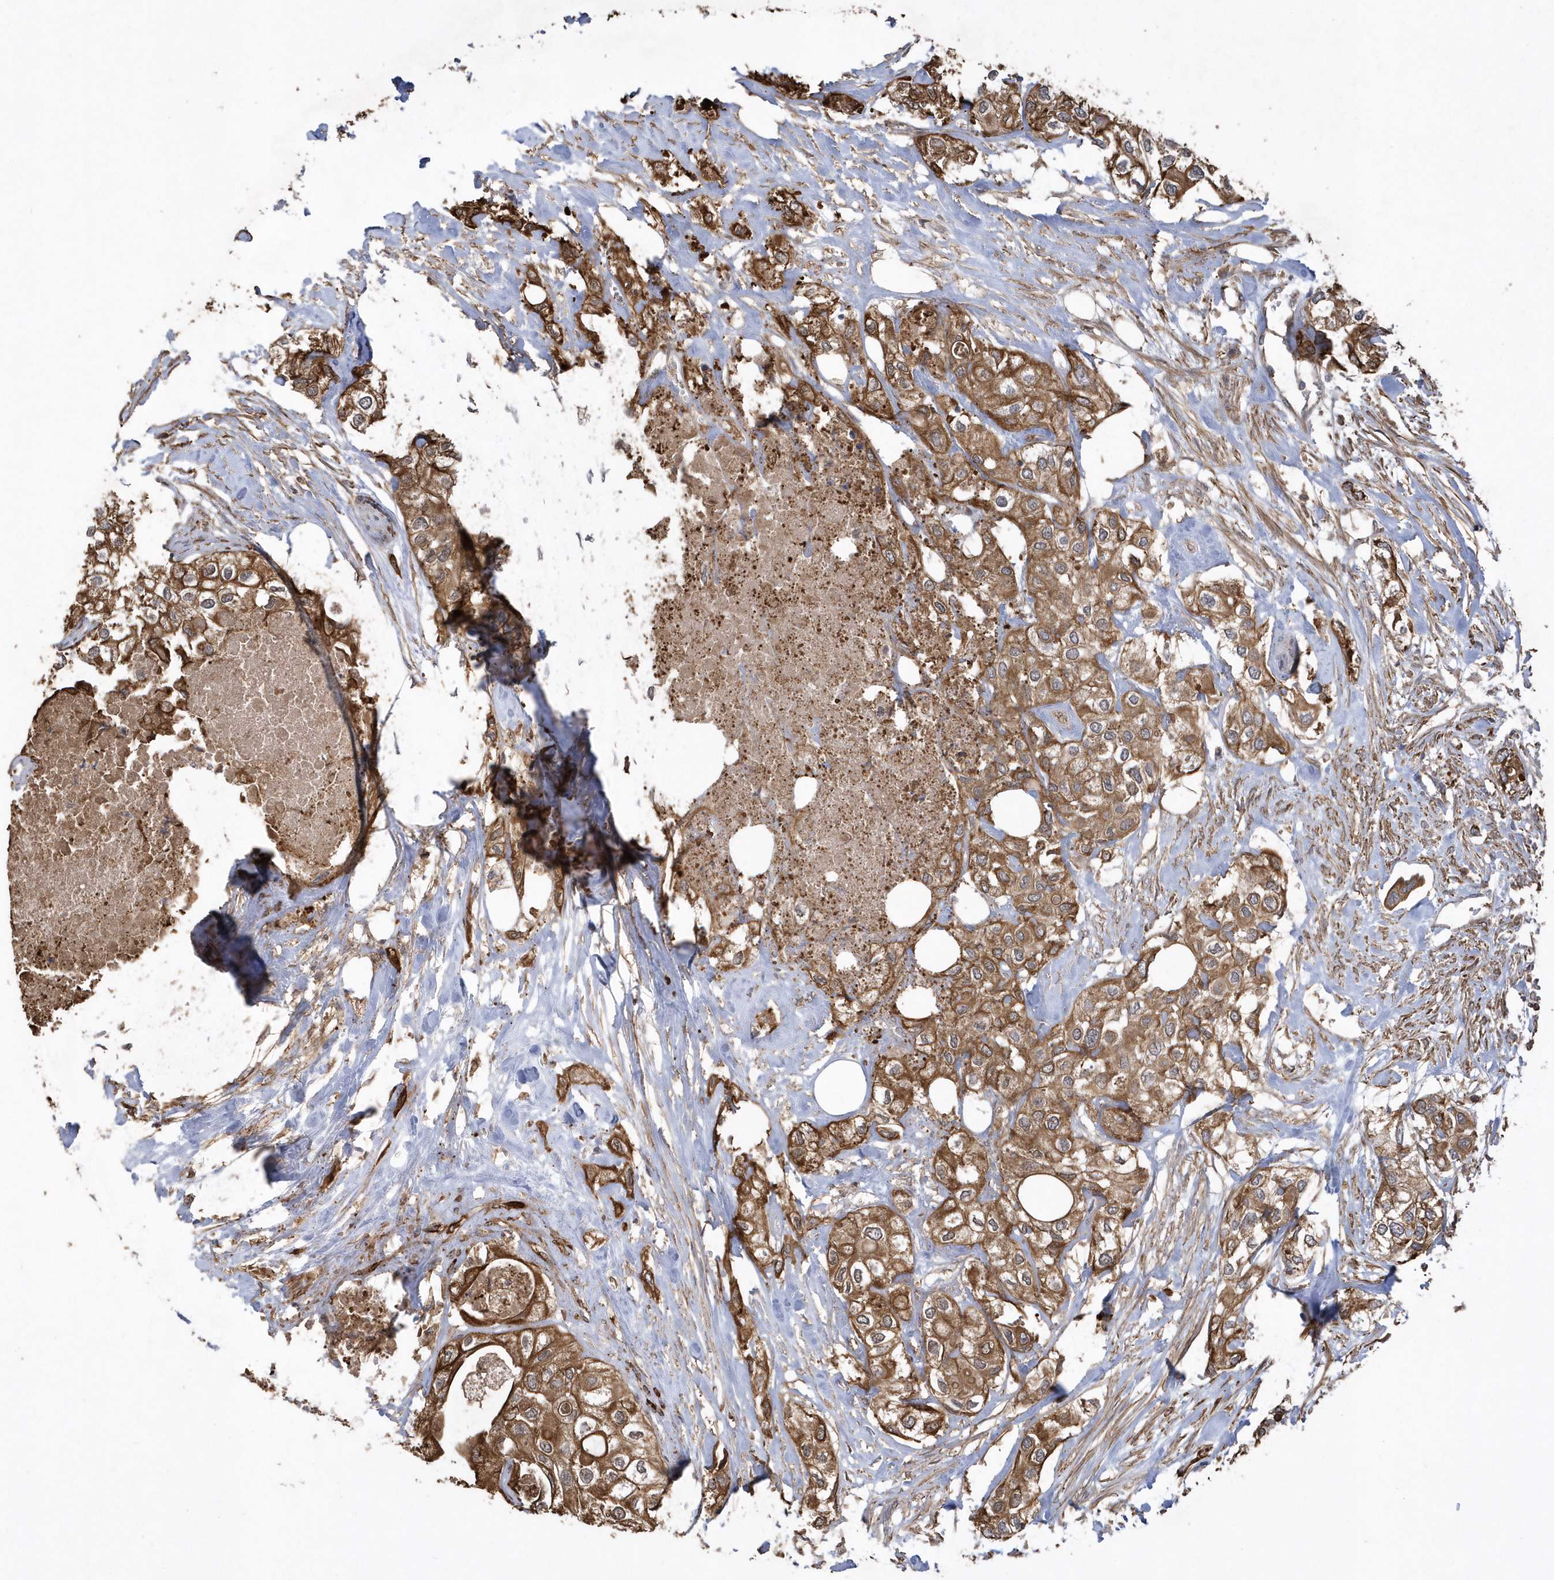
{"staining": {"intensity": "moderate", "quantity": ">75%", "location": "cytoplasmic/membranous"}, "tissue": "urothelial cancer", "cell_type": "Tumor cells", "image_type": "cancer", "snomed": [{"axis": "morphology", "description": "Urothelial carcinoma, High grade"}, {"axis": "topography", "description": "Urinary bladder"}], "caption": "Immunohistochemistry (IHC) photomicrograph of neoplastic tissue: human urothelial cancer stained using IHC reveals medium levels of moderate protein expression localized specifically in the cytoplasmic/membranous of tumor cells, appearing as a cytoplasmic/membranous brown color.", "gene": "SENP8", "patient": {"sex": "male", "age": 64}}